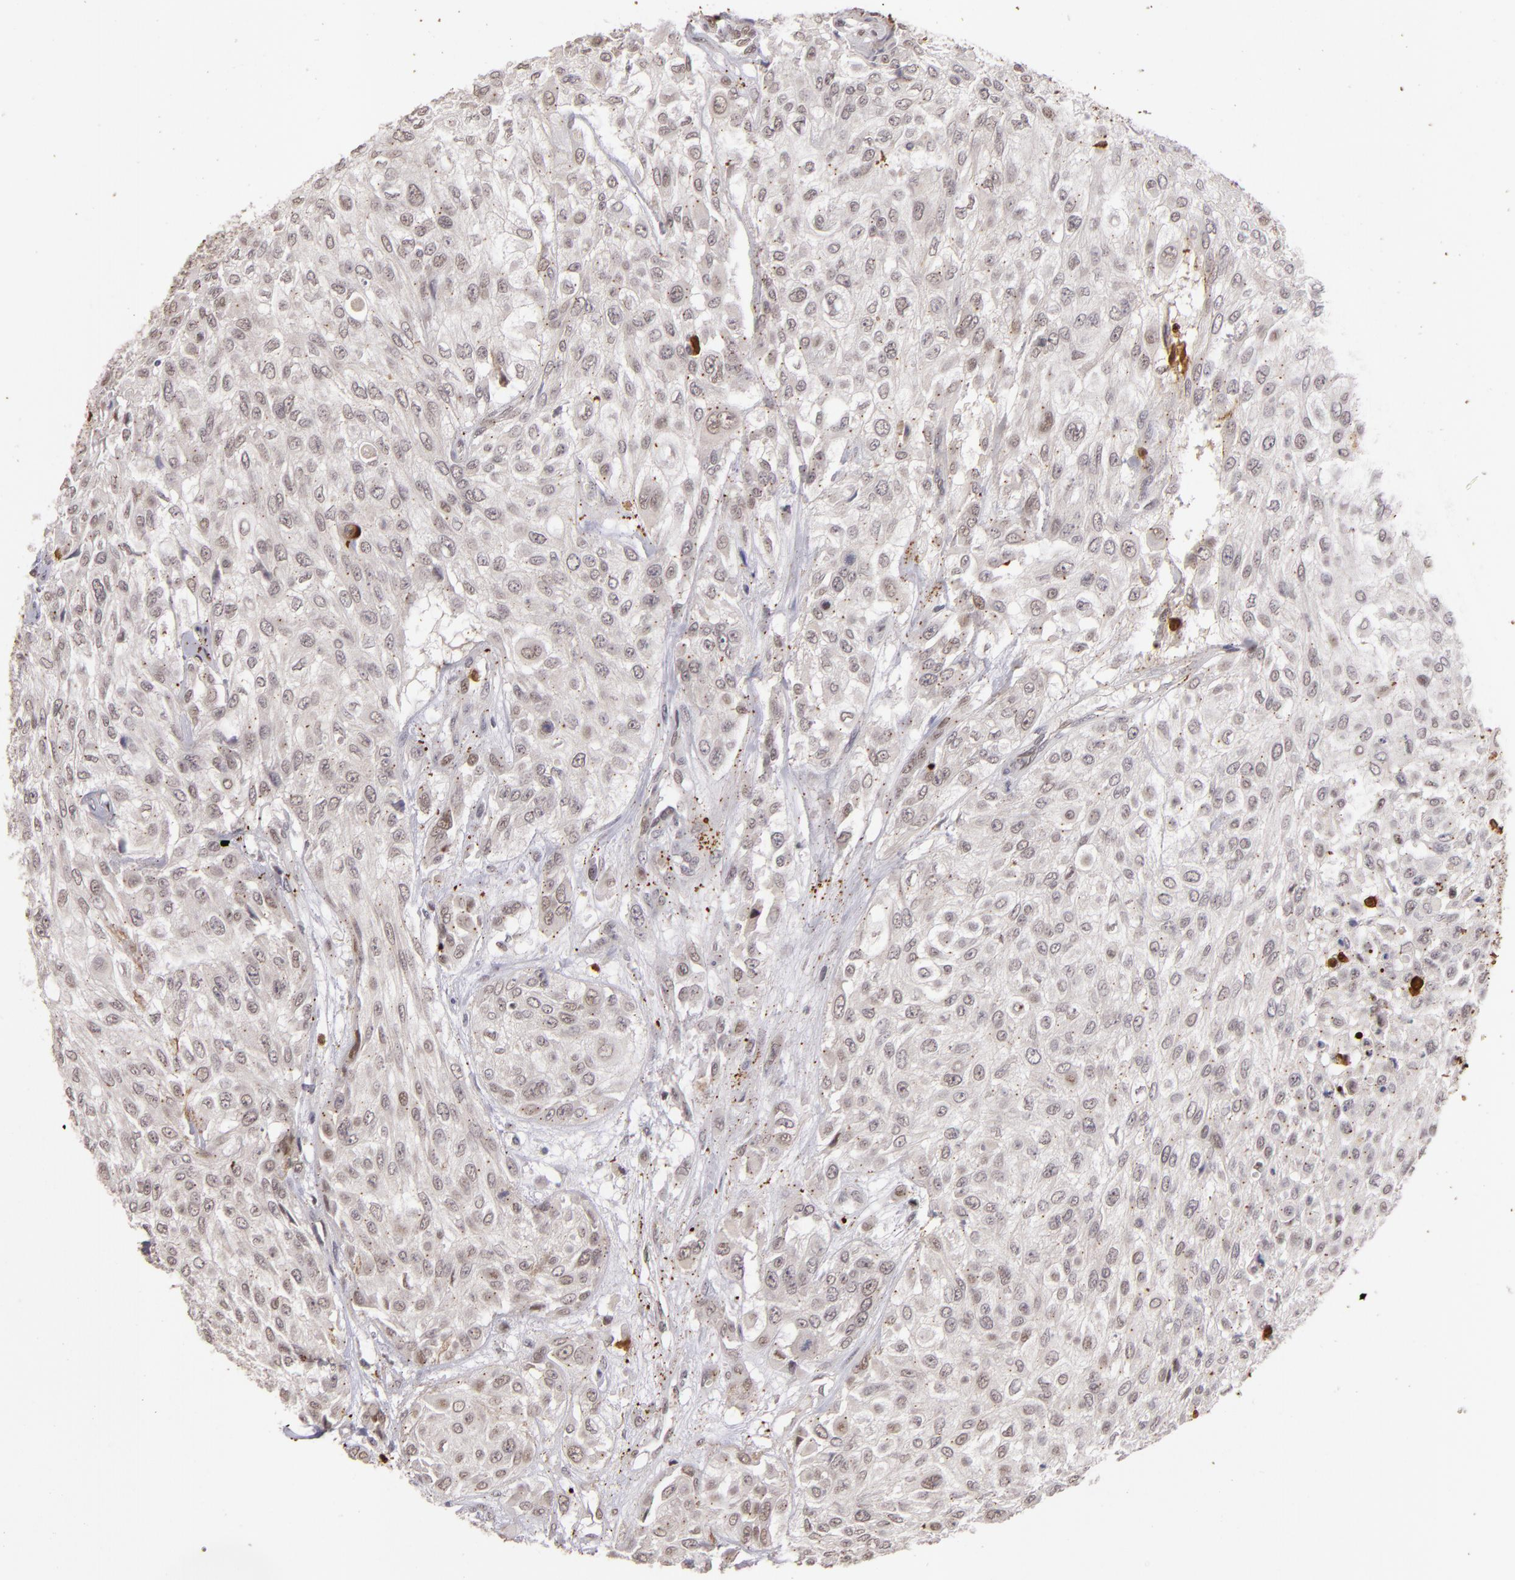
{"staining": {"intensity": "weak", "quantity": "25%-75%", "location": "nuclear"}, "tissue": "urothelial cancer", "cell_type": "Tumor cells", "image_type": "cancer", "snomed": [{"axis": "morphology", "description": "Urothelial carcinoma, High grade"}, {"axis": "topography", "description": "Urinary bladder"}], "caption": "Immunohistochemistry photomicrograph of neoplastic tissue: urothelial cancer stained using immunohistochemistry exhibits low levels of weak protein expression localized specifically in the nuclear of tumor cells, appearing as a nuclear brown color.", "gene": "RXRG", "patient": {"sex": "male", "age": 57}}